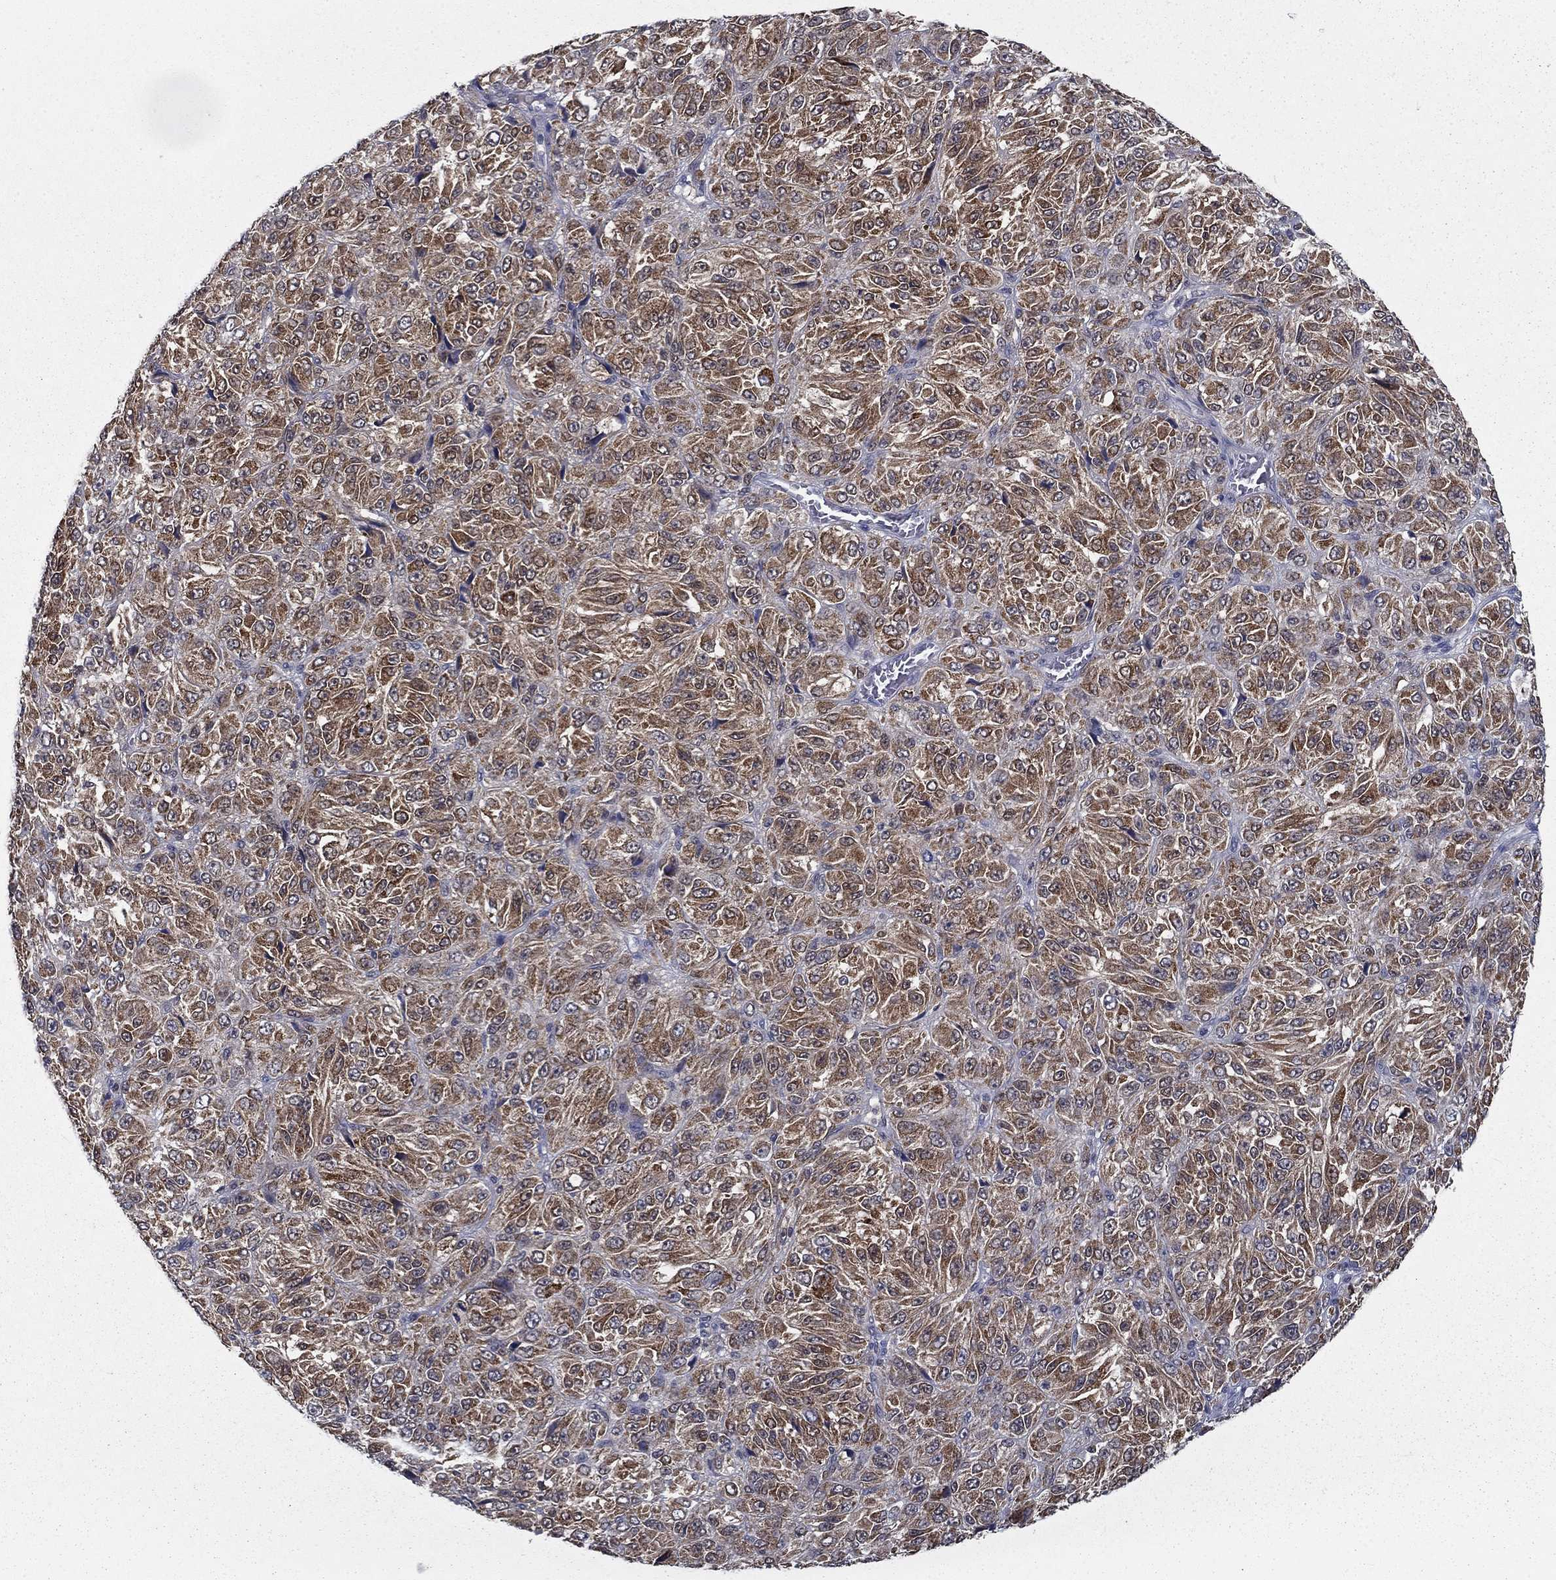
{"staining": {"intensity": "moderate", "quantity": ">75%", "location": "cytoplasmic/membranous"}, "tissue": "melanoma", "cell_type": "Tumor cells", "image_type": "cancer", "snomed": [{"axis": "morphology", "description": "Malignant melanoma, Metastatic site"}, {"axis": "topography", "description": "Brain"}], "caption": "Tumor cells display medium levels of moderate cytoplasmic/membranous staining in about >75% of cells in melanoma.", "gene": "NIT2", "patient": {"sex": "female", "age": 56}}